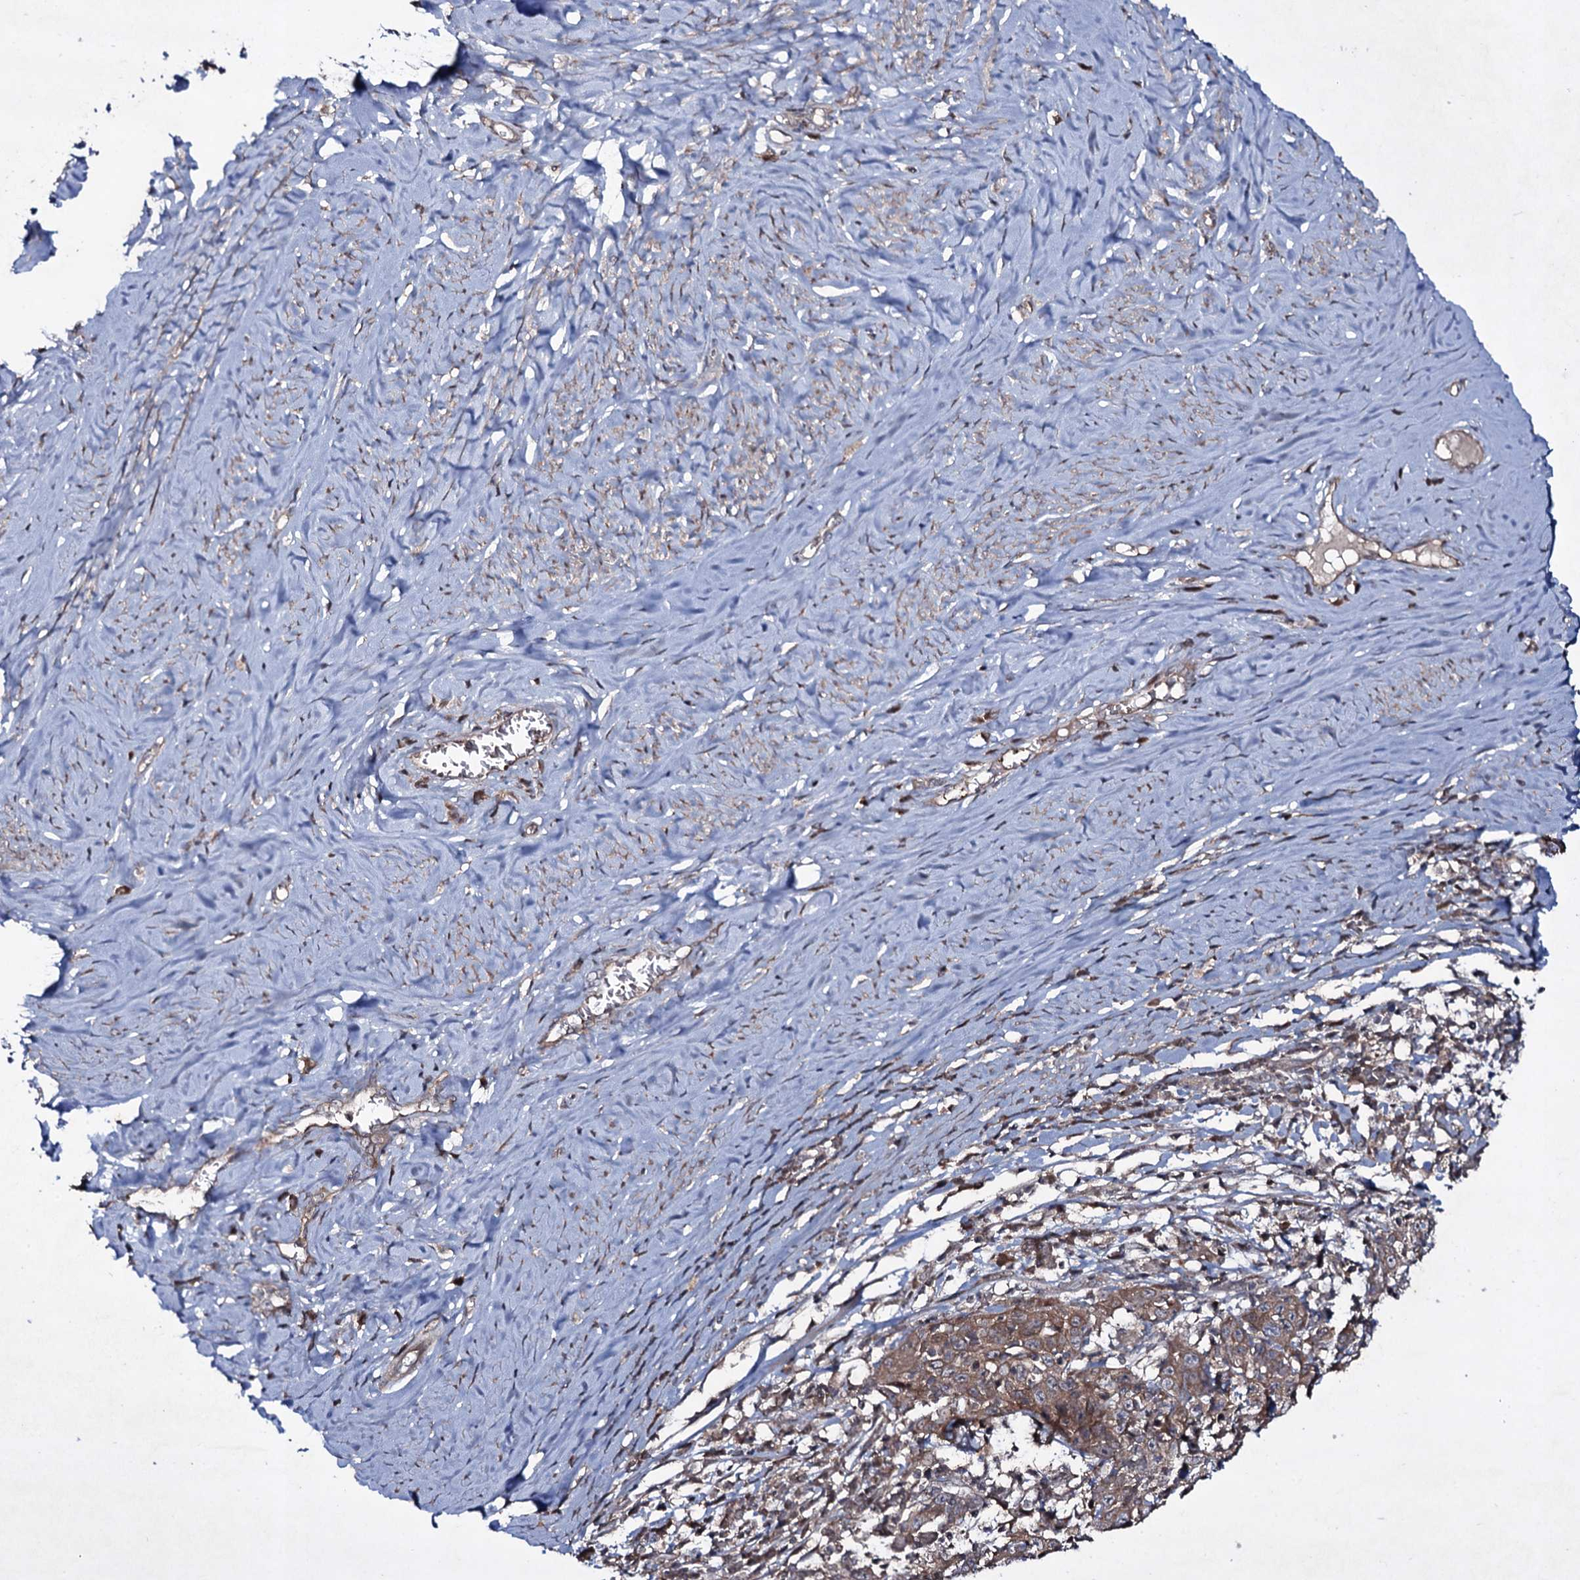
{"staining": {"intensity": "moderate", "quantity": ">75%", "location": "cytoplasmic/membranous"}, "tissue": "cervical cancer", "cell_type": "Tumor cells", "image_type": "cancer", "snomed": [{"axis": "morphology", "description": "Squamous cell carcinoma, NOS"}, {"axis": "topography", "description": "Cervix"}], "caption": "This photomicrograph demonstrates immunohistochemistry staining of cervical cancer, with medium moderate cytoplasmic/membranous expression in about >75% of tumor cells.", "gene": "SNAP23", "patient": {"sex": "female", "age": 46}}